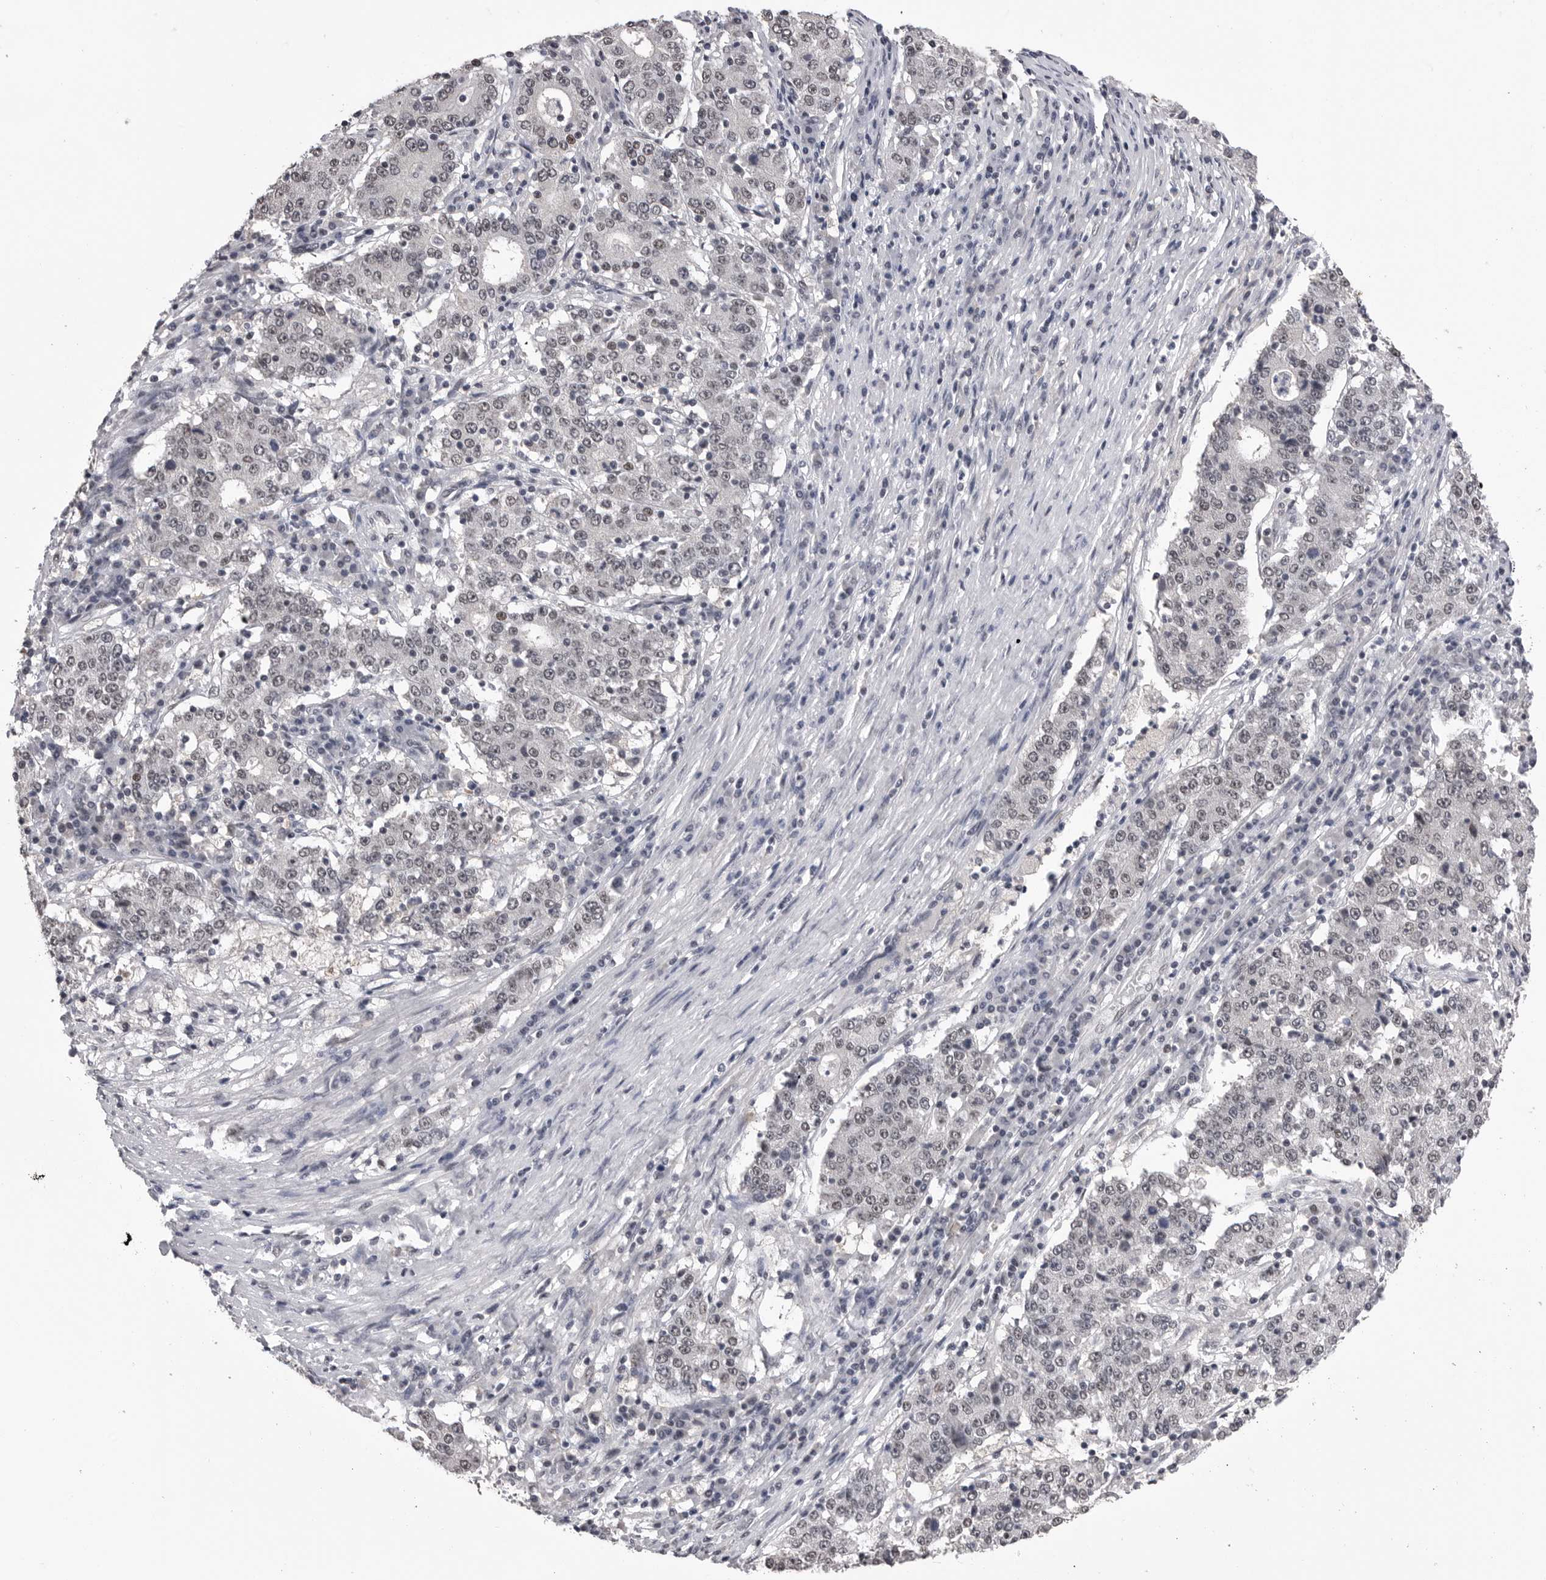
{"staining": {"intensity": "weak", "quantity": ">75%", "location": "nuclear"}, "tissue": "stomach cancer", "cell_type": "Tumor cells", "image_type": "cancer", "snomed": [{"axis": "morphology", "description": "Adenocarcinoma, NOS"}, {"axis": "topography", "description": "Stomach"}], "caption": "IHC image of neoplastic tissue: stomach cancer (adenocarcinoma) stained using immunohistochemistry shows low levels of weak protein expression localized specifically in the nuclear of tumor cells, appearing as a nuclear brown color.", "gene": "DLG2", "patient": {"sex": "male", "age": 59}}